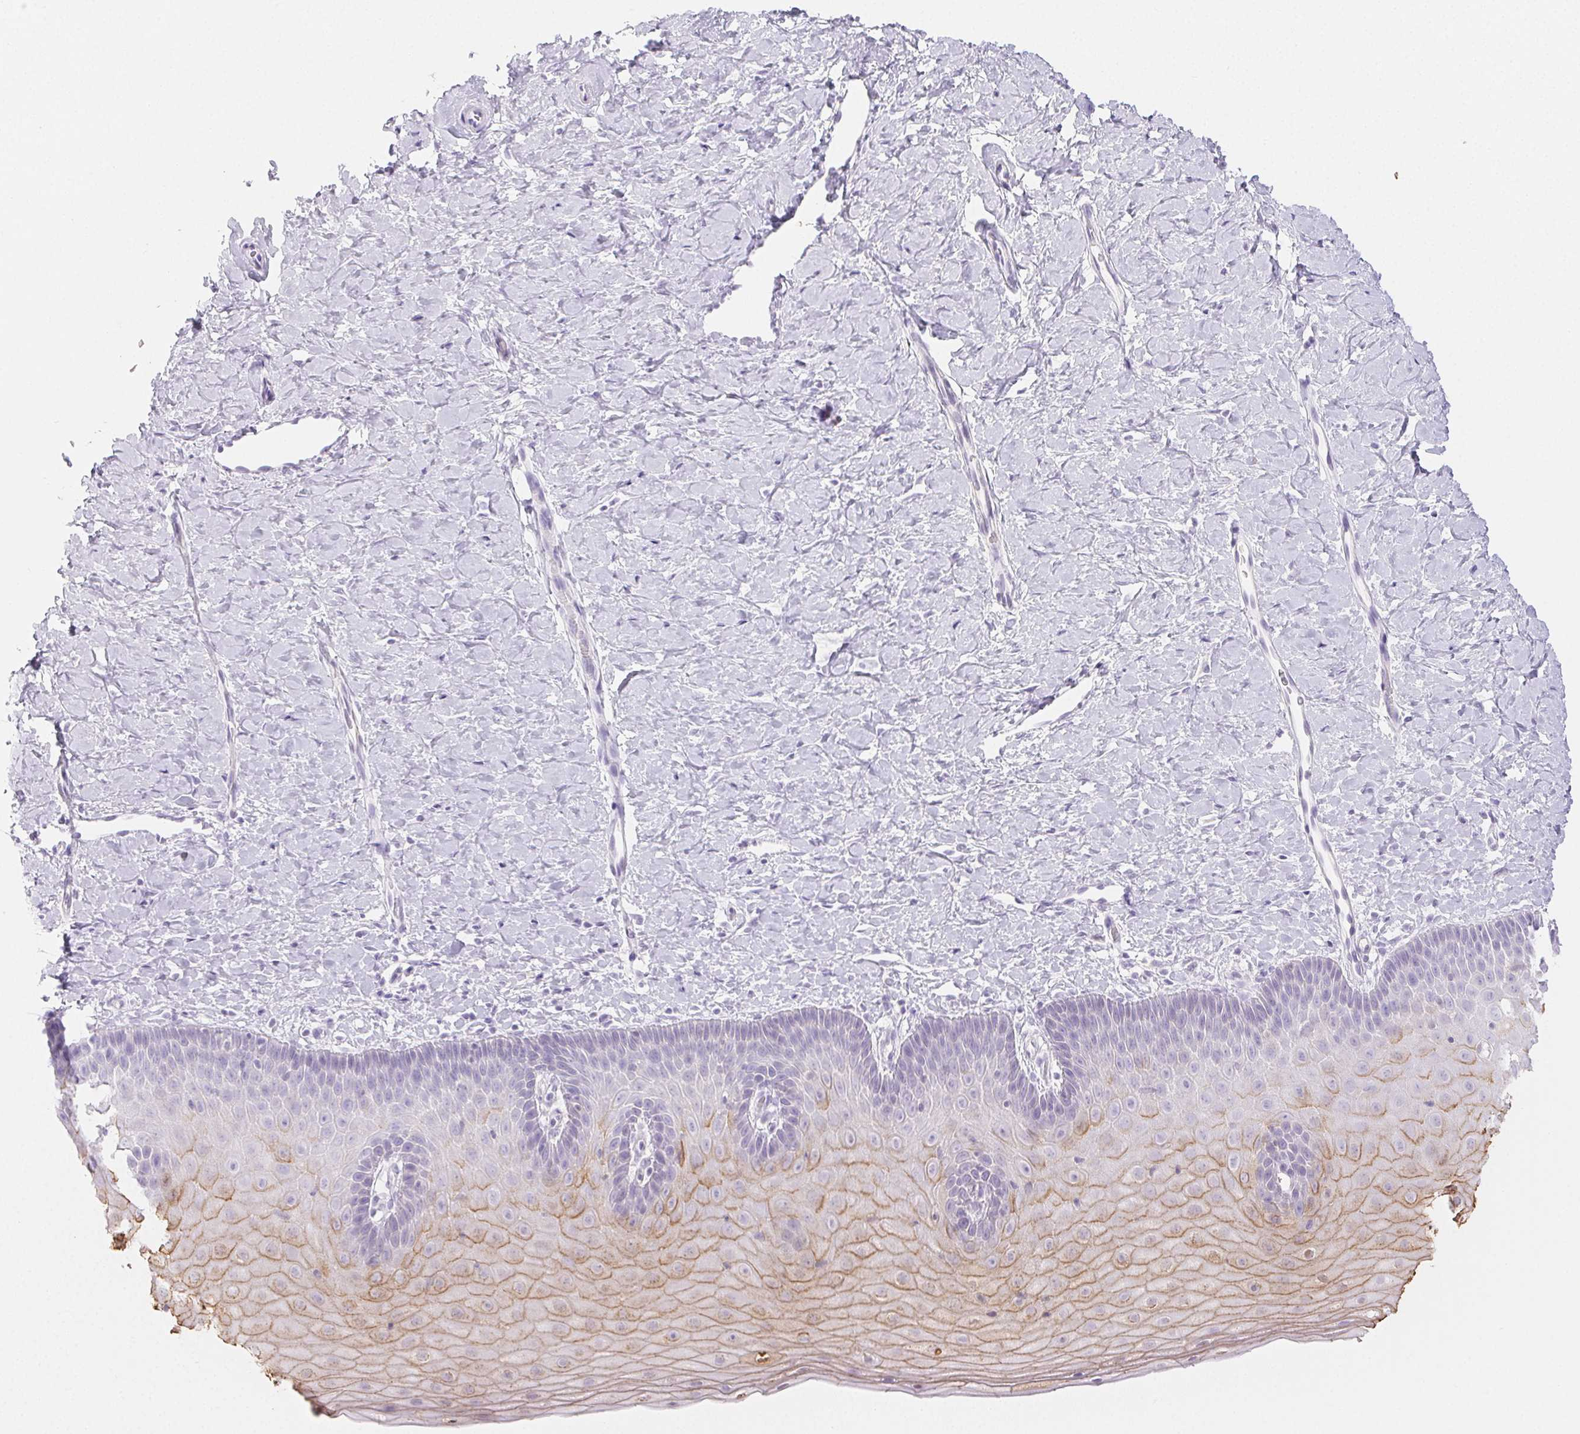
{"staining": {"intensity": "negative", "quantity": "none", "location": "none"}, "tissue": "cervix", "cell_type": "Glandular cells", "image_type": "normal", "snomed": [{"axis": "morphology", "description": "Normal tissue, NOS"}, {"axis": "topography", "description": "Cervix"}], "caption": "Cervix was stained to show a protein in brown. There is no significant expression in glandular cells. (DAB (3,3'-diaminobenzidine) immunohistochemistry (IHC) visualized using brightfield microscopy, high magnification).", "gene": "PI3", "patient": {"sex": "female", "age": 37}}